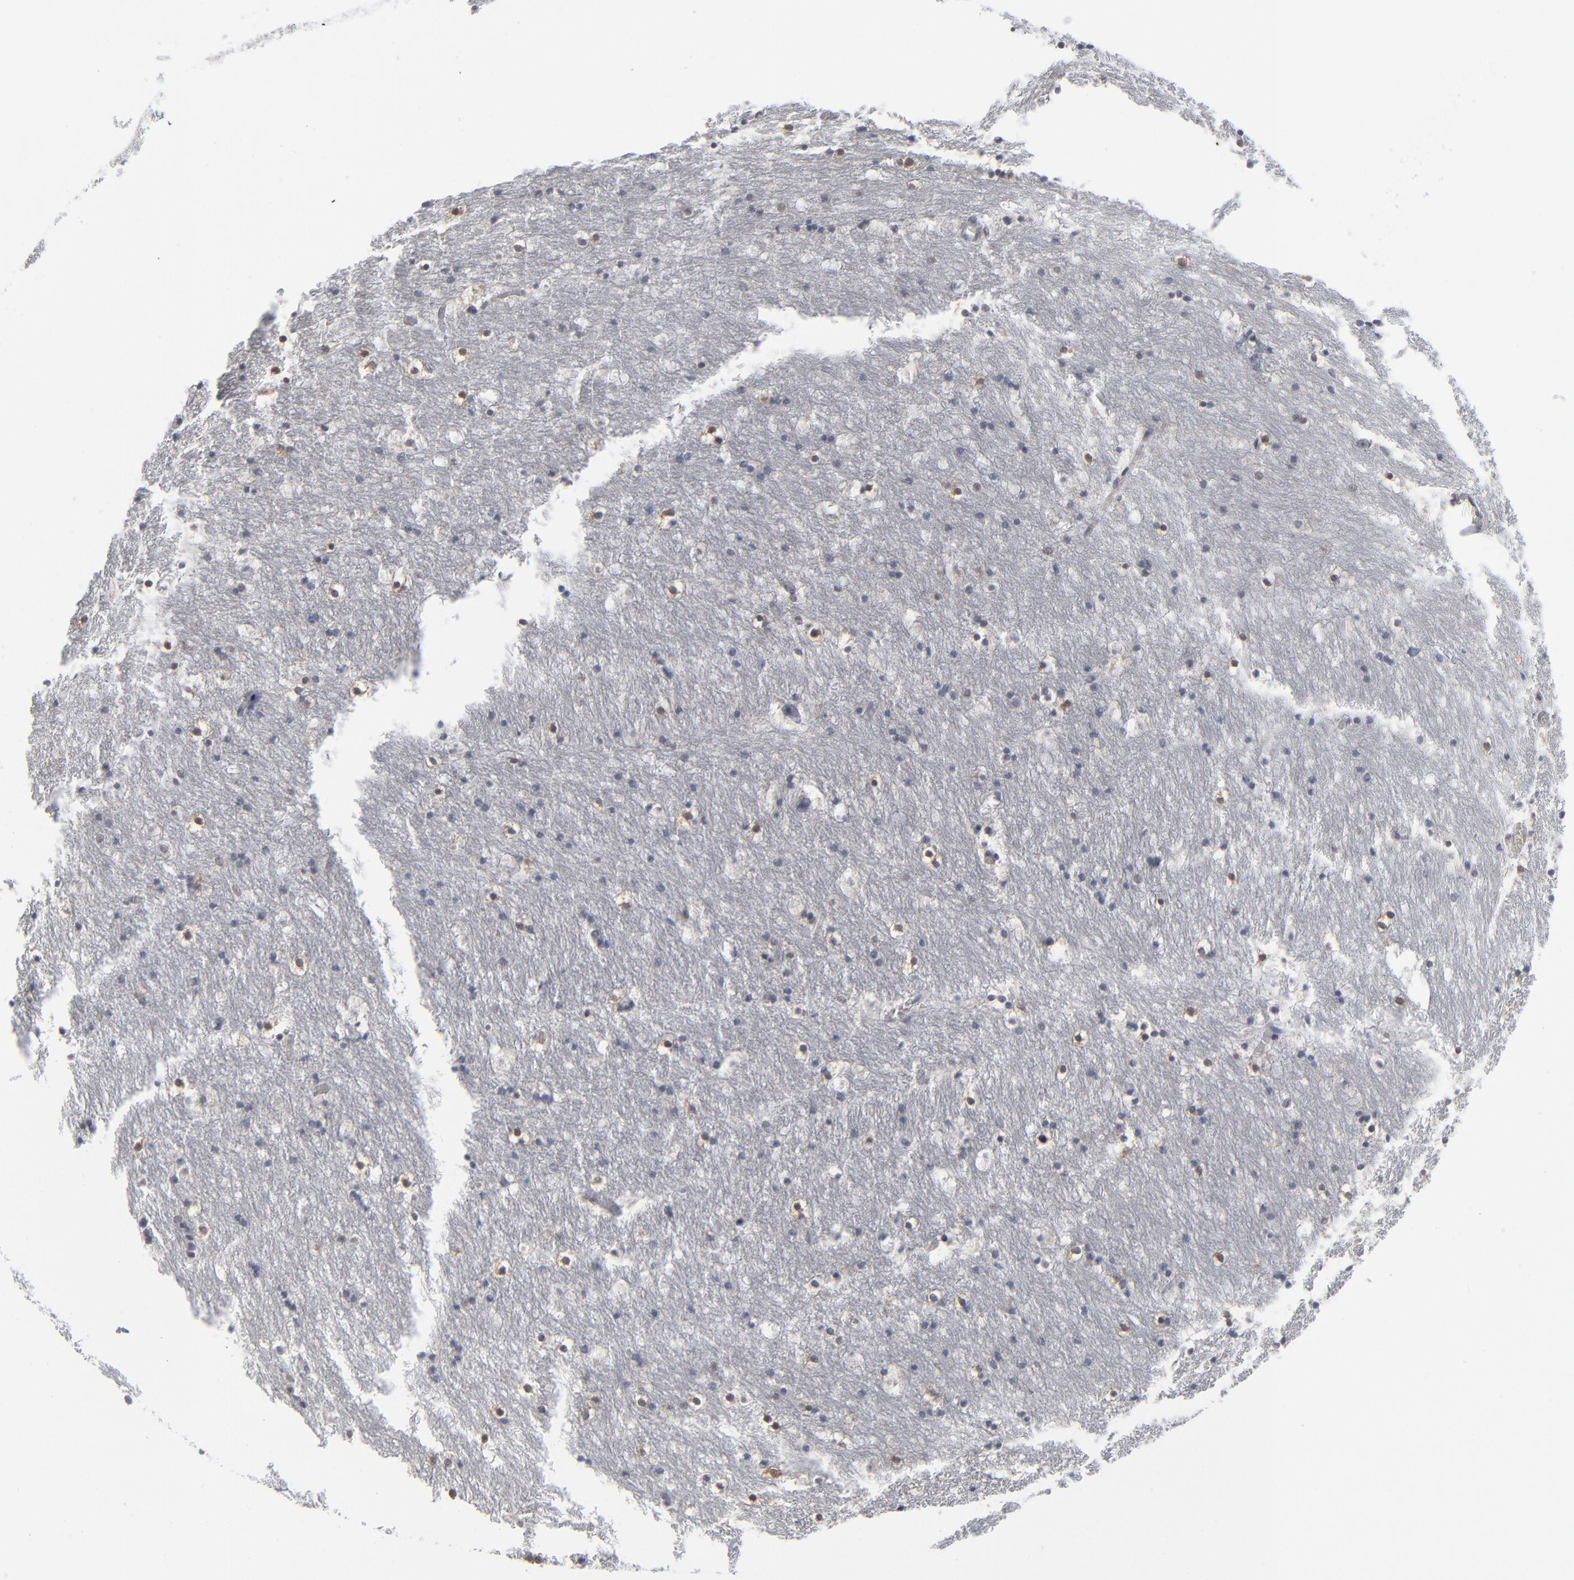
{"staining": {"intensity": "moderate", "quantity": "25%-75%", "location": "nuclear"}, "tissue": "caudate", "cell_type": "Glial cells", "image_type": "normal", "snomed": [{"axis": "morphology", "description": "Normal tissue, NOS"}, {"axis": "topography", "description": "Lateral ventricle wall"}], "caption": "Immunohistochemistry image of unremarkable human caudate stained for a protein (brown), which displays medium levels of moderate nuclear expression in about 25%-75% of glial cells.", "gene": "FOXN2", "patient": {"sex": "male", "age": 45}}